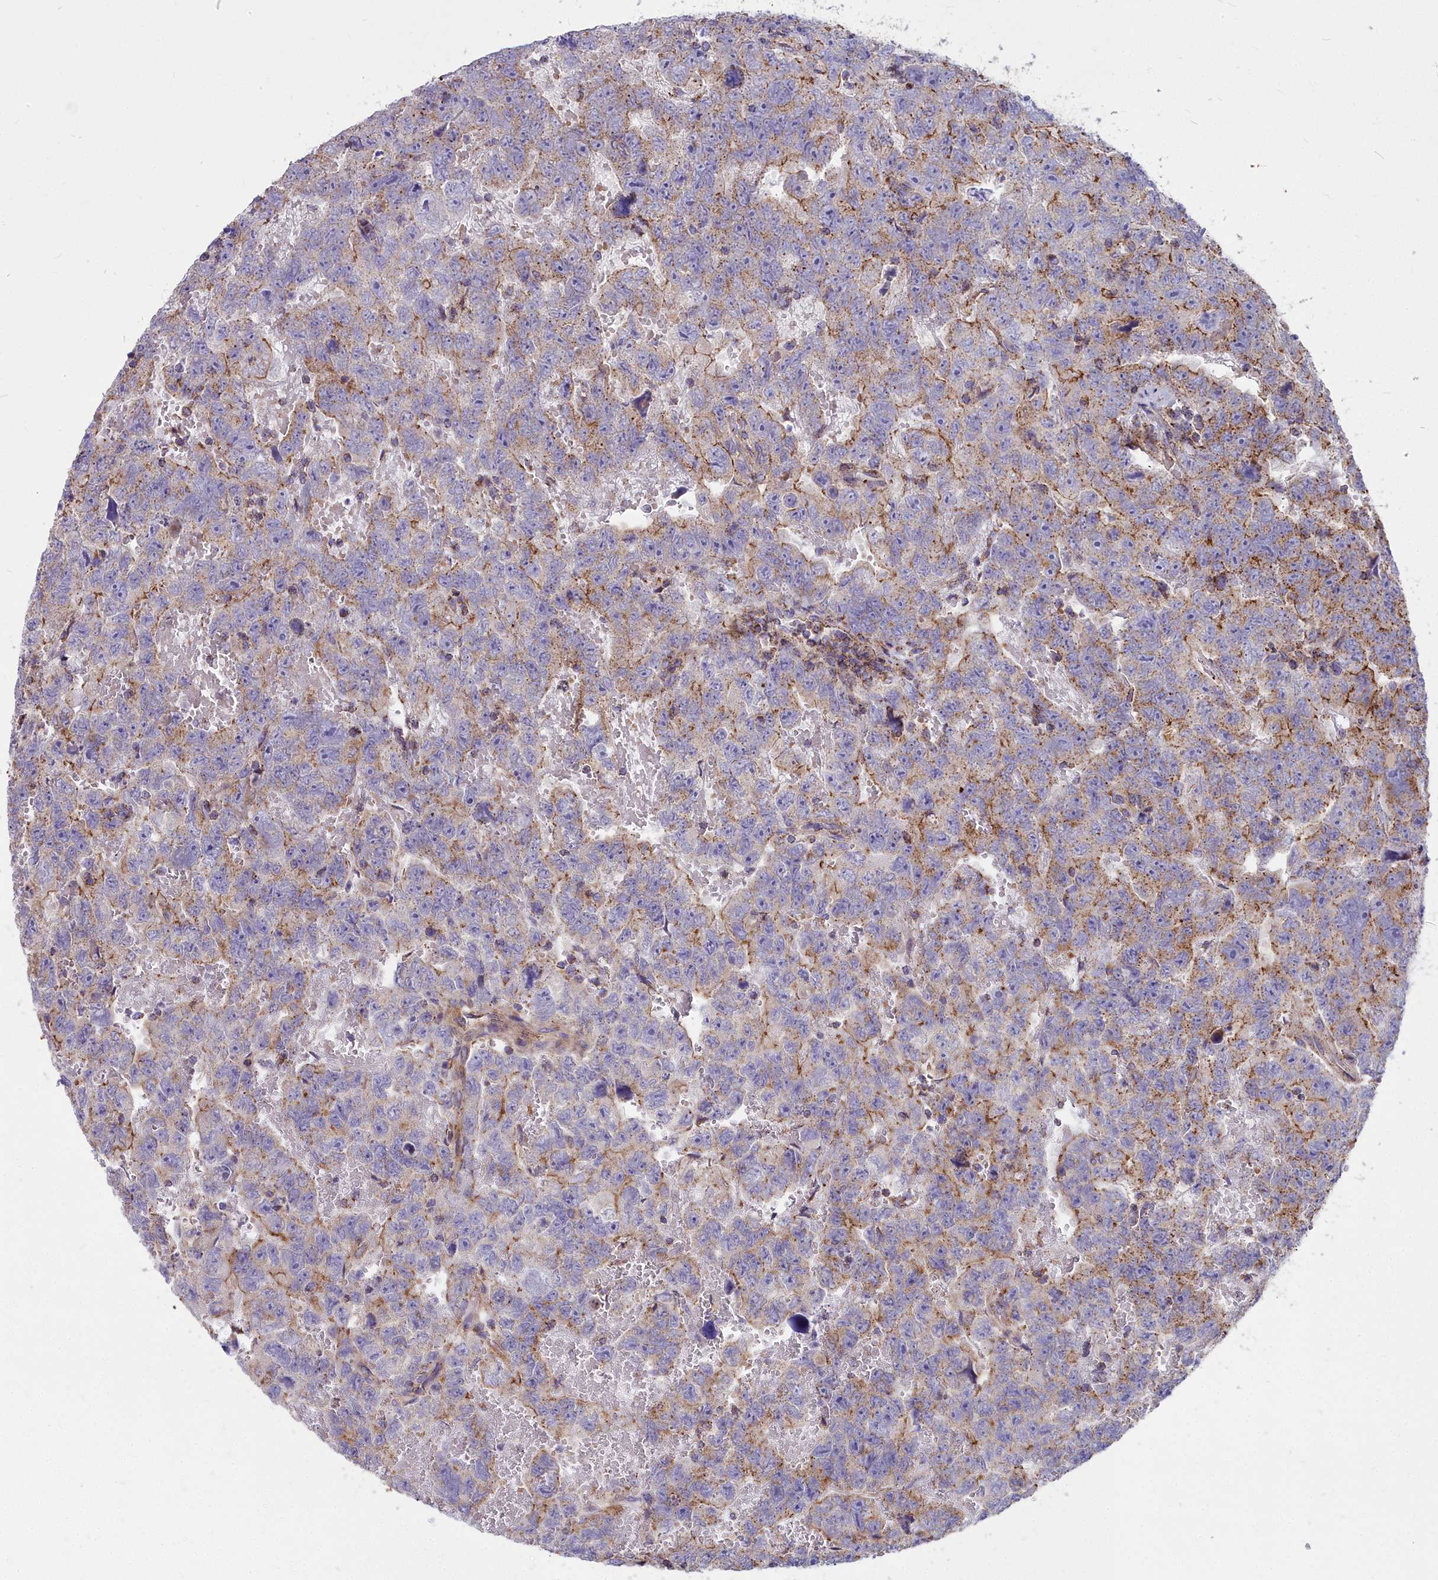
{"staining": {"intensity": "moderate", "quantity": "25%-75%", "location": "cytoplasmic/membranous"}, "tissue": "testis cancer", "cell_type": "Tumor cells", "image_type": "cancer", "snomed": [{"axis": "morphology", "description": "Carcinoma, Embryonal, NOS"}, {"axis": "topography", "description": "Testis"}], "caption": "Immunohistochemistry (IHC) photomicrograph of human embryonal carcinoma (testis) stained for a protein (brown), which shows medium levels of moderate cytoplasmic/membranous expression in approximately 25%-75% of tumor cells.", "gene": "FRMPD1", "patient": {"sex": "male", "age": 45}}